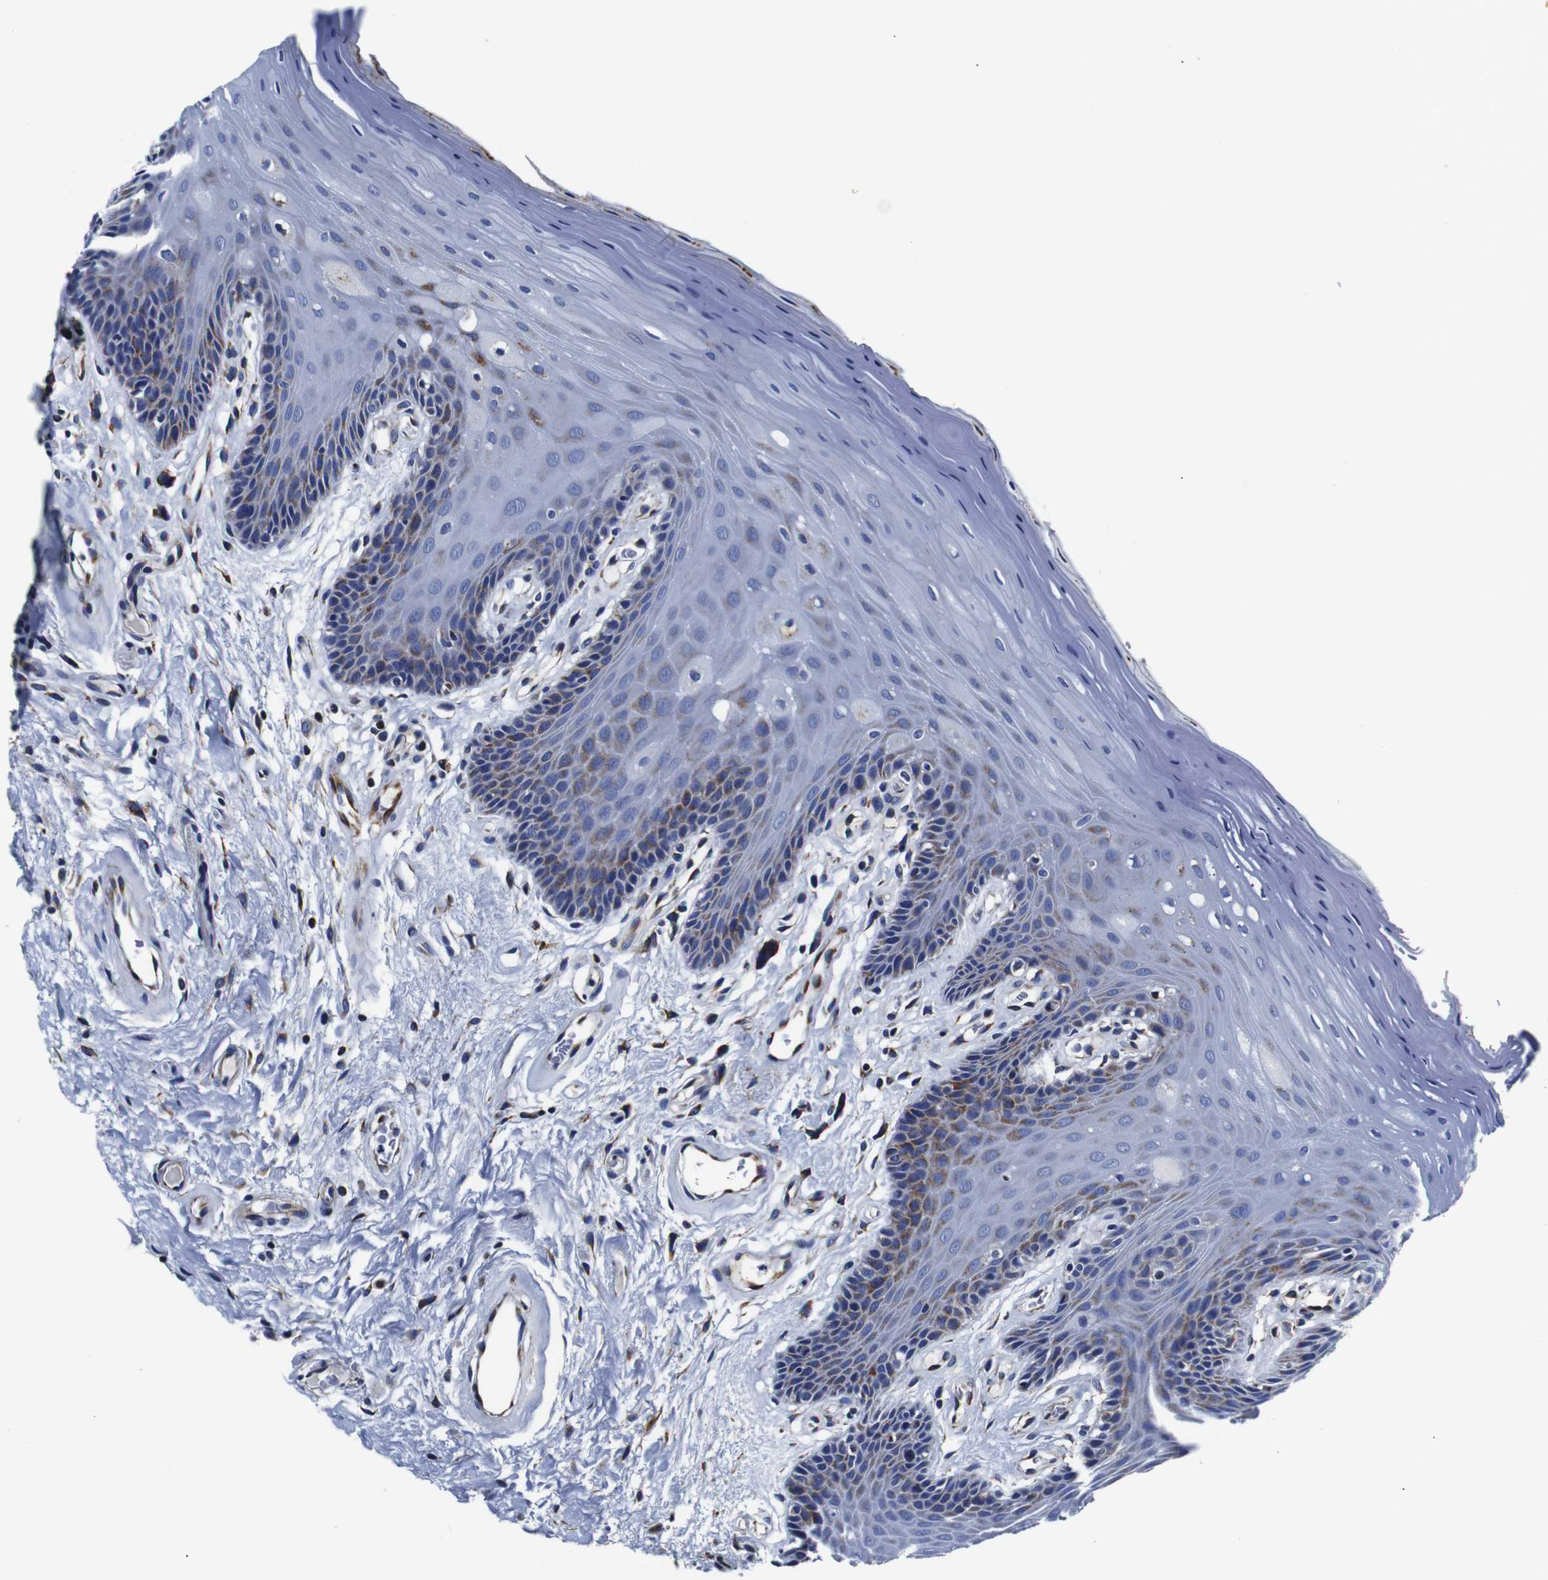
{"staining": {"intensity": "moderate", "quantity": "25%-75%", "location": "cytoplasmic/membranous"}, "tissue": "oral mucosa", "cell_type": "Squamous epithelial cells", "image_type": "normal", "snomed": [{"axis": "morphology", "description": "Normal tissue, NOS"}, {"axis": "morphology", "description": "Squamous cell carcinoma, NOS"}, {"axis": "topography", "description": "Skeletal muscle"}, {"axis": "topography", "description": "Adipose tissue"}, {"axis": "topography", "description": "Vascular tissue"}, {"axis": "topography", "description": "Oral tissue"}, {"axis": "topography", "description": "Peripheral nerve tissue"}, {"axis": "topography", "description": "Head-Neck"}], "caption": "Normal oral mucosa shows moderate cytoplasmic/membranous expression in approximately 25%-75% of squamous epithelial cells, visualized by immunohistochemistry.", "gene": "FKBP9", "patient": {"sex": "male", "age": 71}}